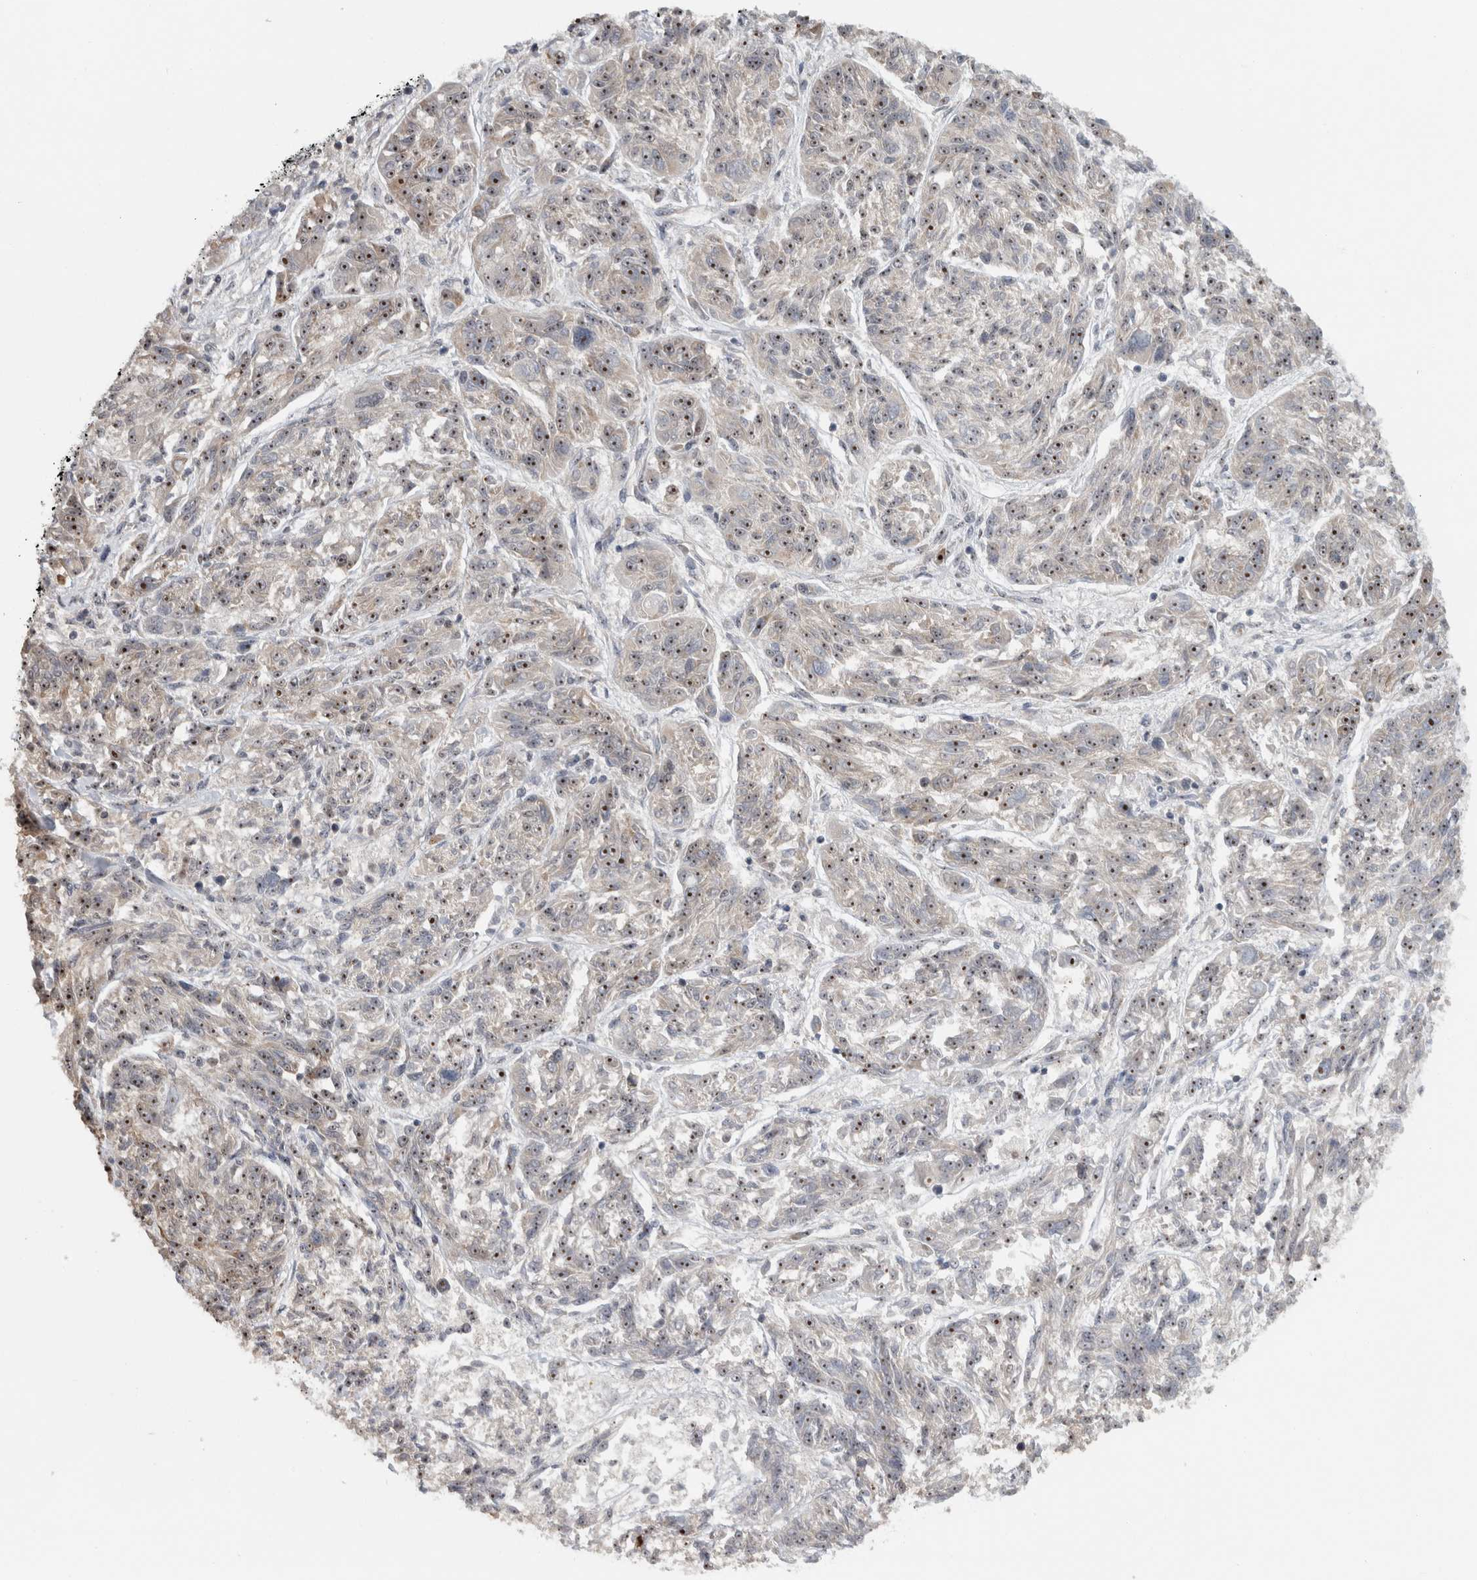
{"staining": {"intensity": "moderate", "quantity": ">75%", "location": "nuclear"}, "tissue": "melanoma", "cell_type": "Tumor cells", "image_type": "cancer", "snomed": [{"axis": "morphology", "description": "Malignant melanoma, NOS"}, {"axis": "topography", "description": "Skin"}], "caption": "Human melanoma stained with a brown dye displays moderate nuclear positive staining in approximately >75% of tumor cells.", "gene": "RBM28", "patient": {"sex": "male", "age": 53}}